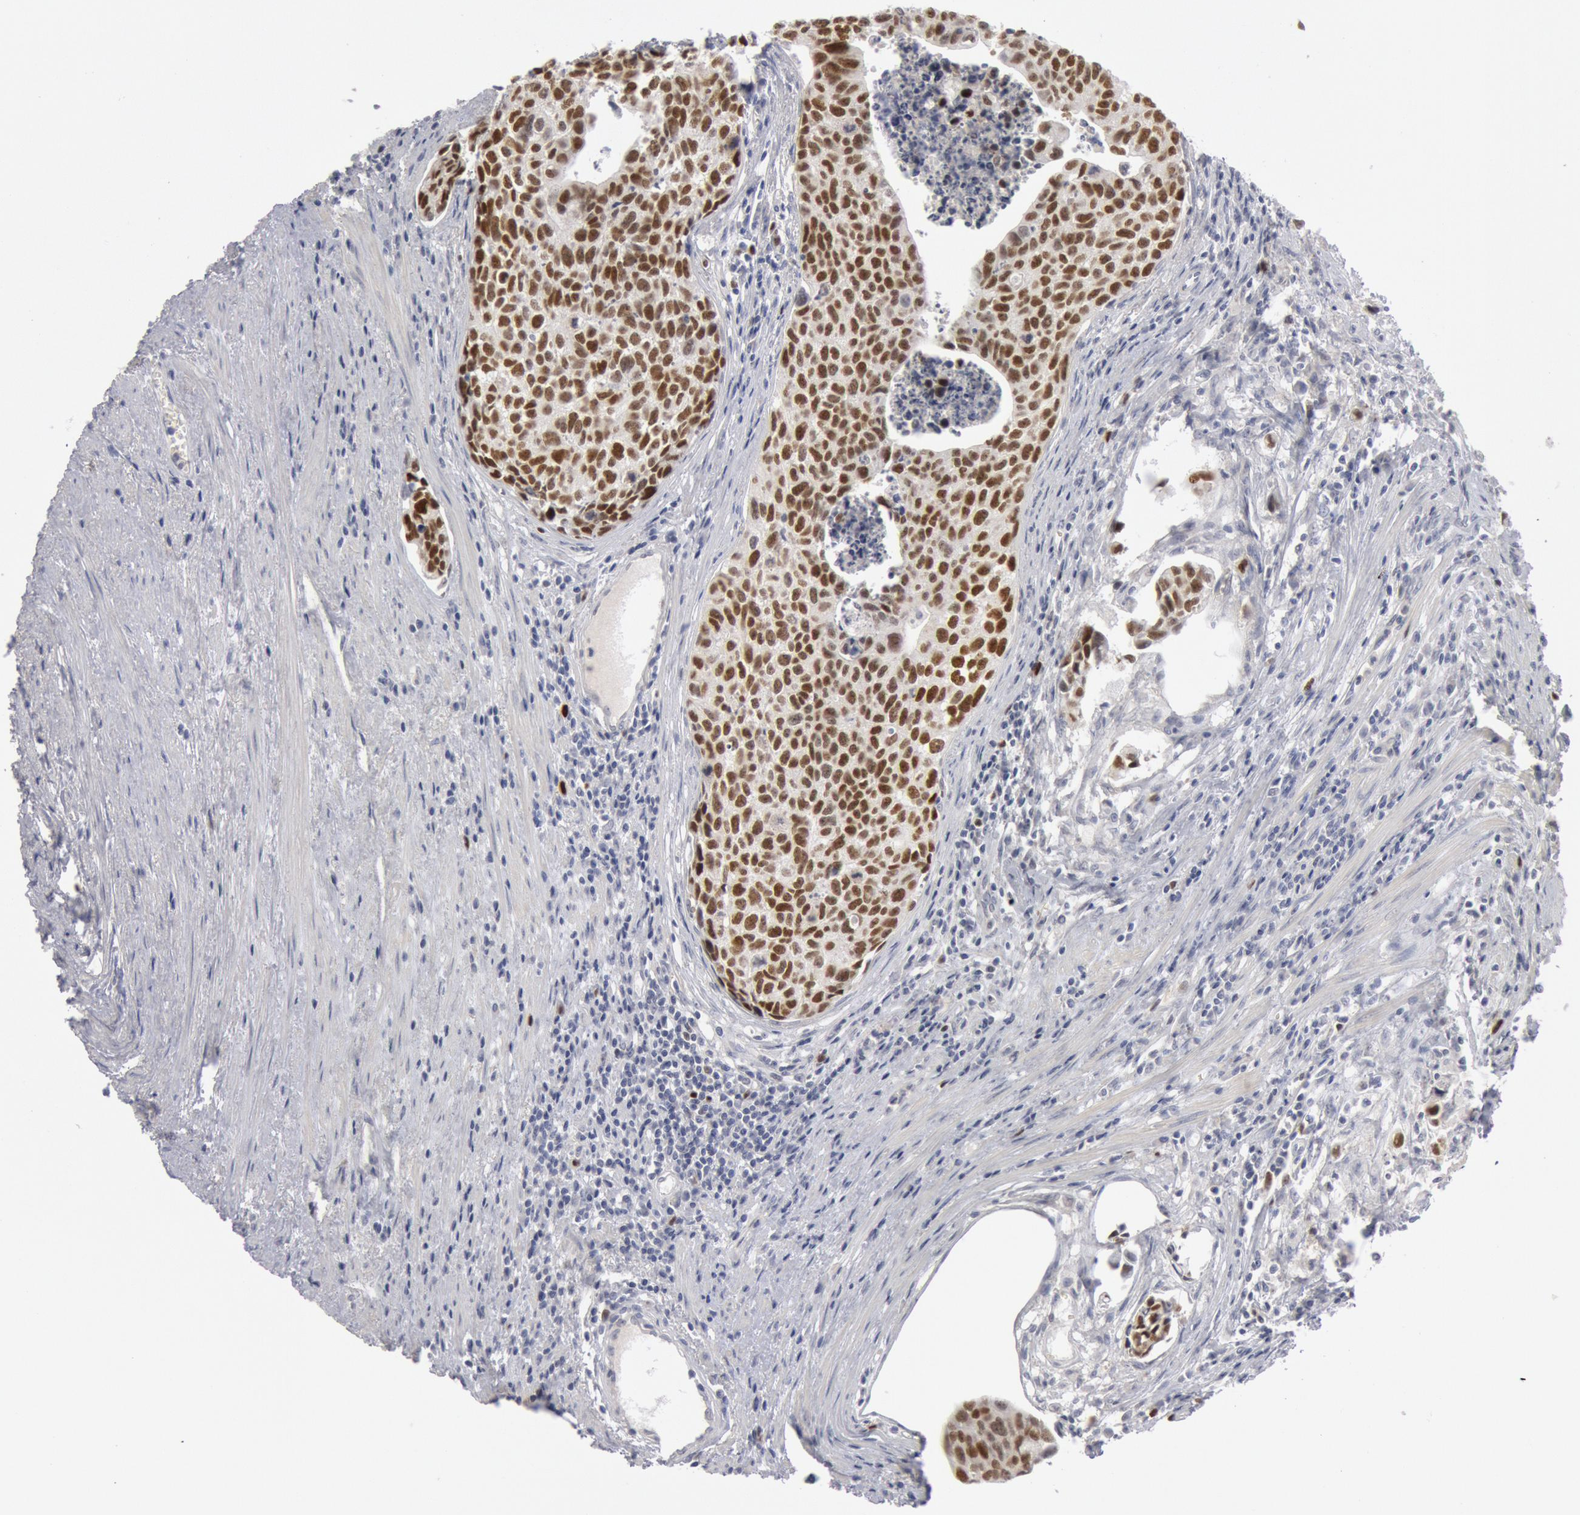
{"staining": {"intensity": "strong", "quantity": ">75%", "location": "nuclear"}, "tissue": "urothelial cancer", "cell_type": "Tumor cells", "image_type": "cancer", "snomed": [{"axis": "morphology", "description": "Urothelial carcinoma, High grade"}, {"axis": "topography", "description": "Urinary bladder"}], "caption": "Immunohistochemistry (DAB) staining of high-grade urothelial carcinoma shows strong nuclear protein staining in about >75% of tumor cells.", "gene": "WDHD1", "patient": {"sex": "male", "age": 81}}